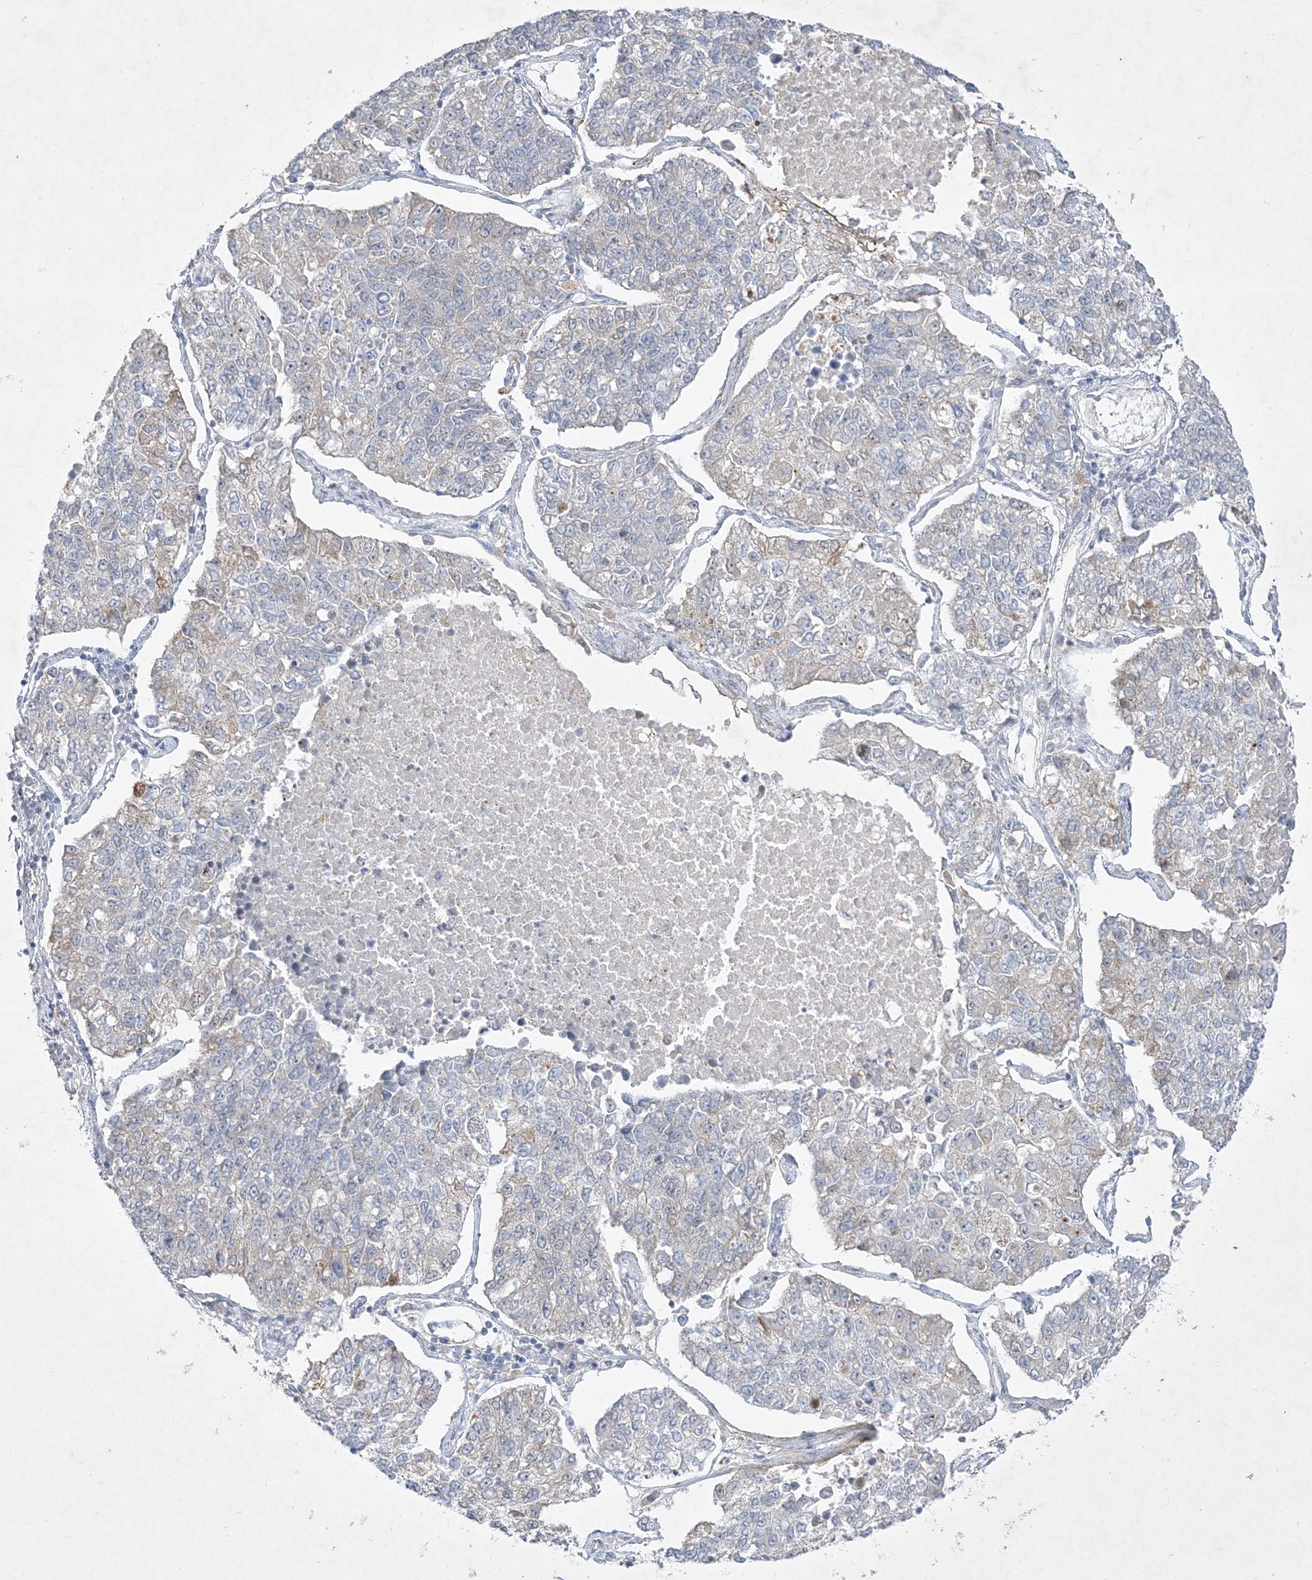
{"staining": {"intensity": "negative", "quantity": "none", "location": "none"}, "tissue": "lung cancer", "cell_type": "Tumor cells", "image_type": "cancer", "snomed": [{"axis": "morphology", "description": "Adenocarcinoma, NOS"}, {"axis": "topography", "description": "Lung"}], "caption": "DAB (3,3'-diaminobenzidine) immunohistochemical staining of lung adenocarcinoma reveals no significant positivity in tumor cells.", "gene": "CLNK", "patient": {"sex": "male", "age": 49}}